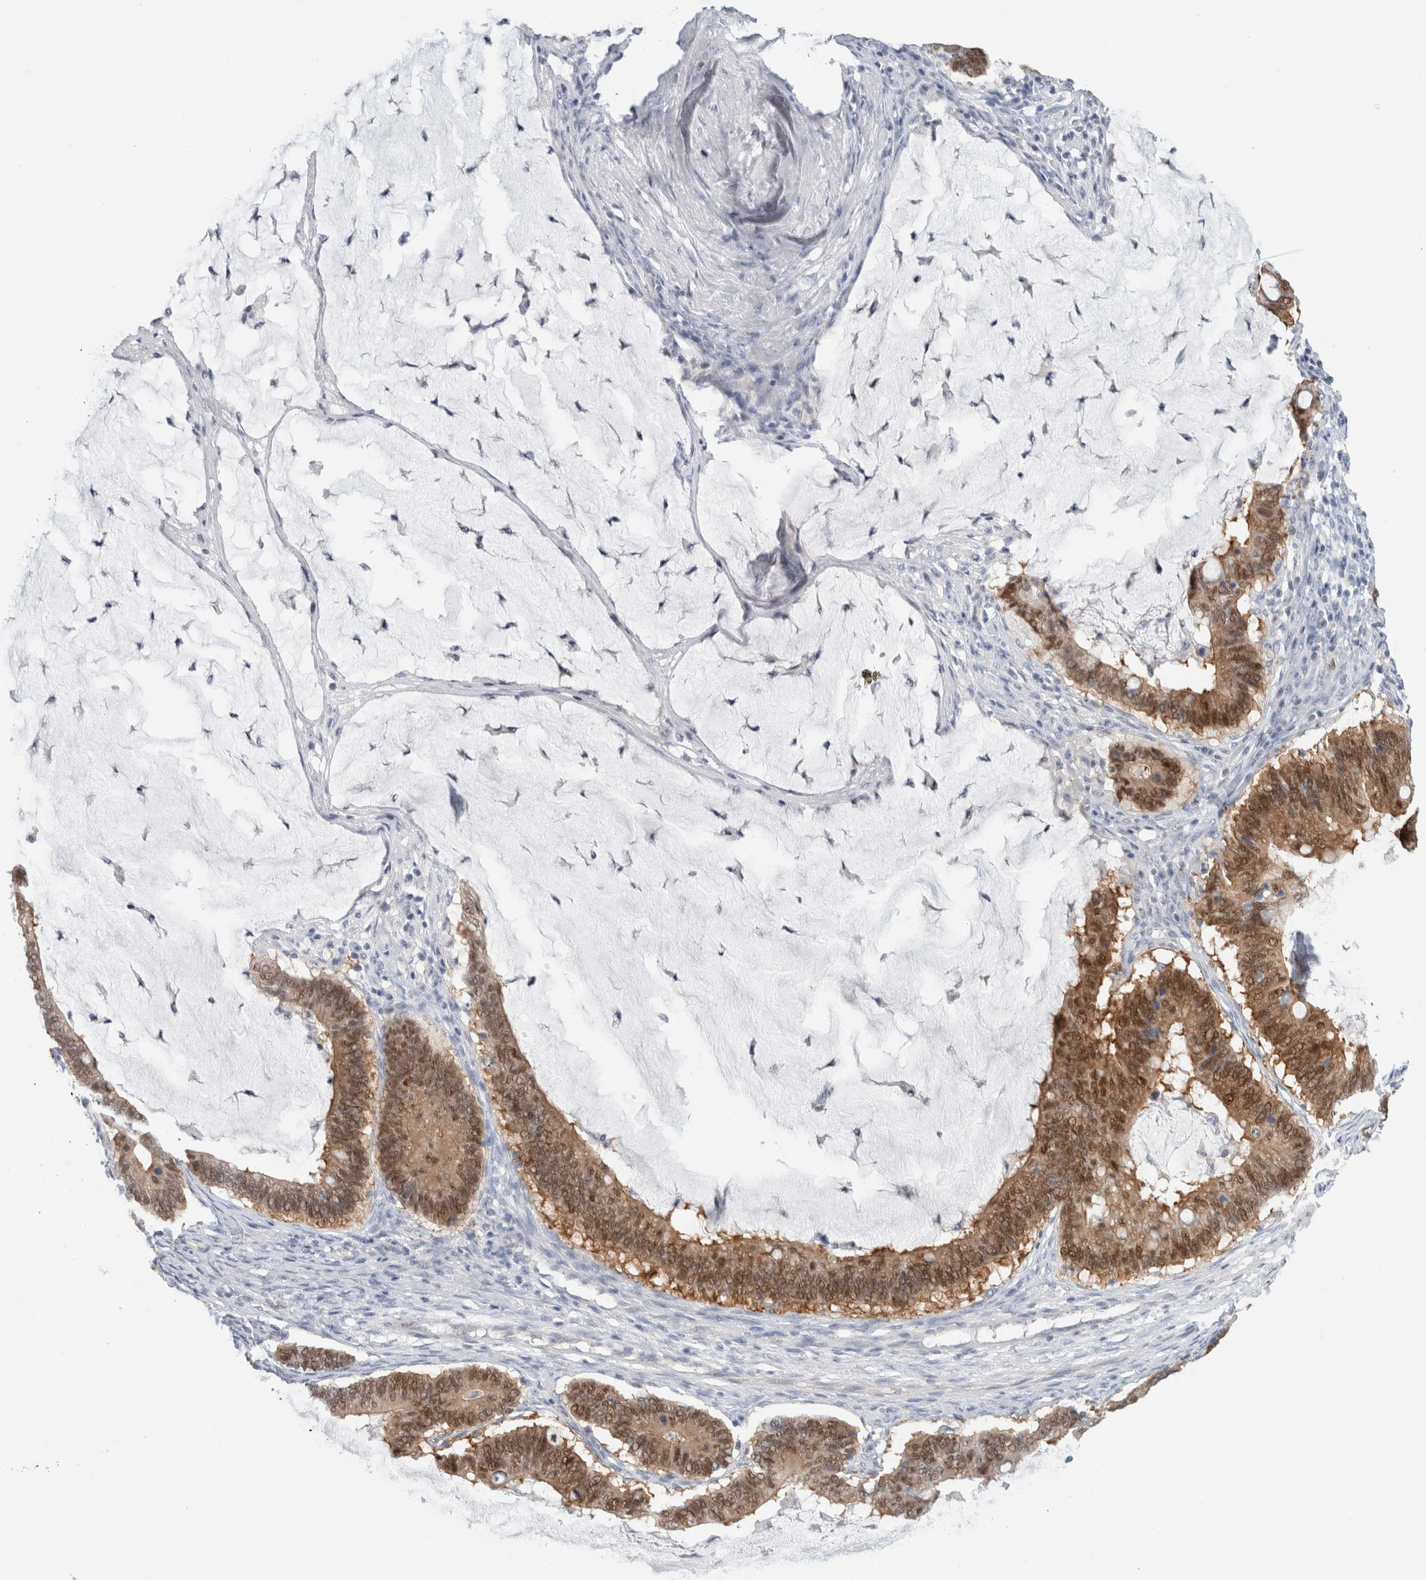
{"staining": {"intensity": "moderate", "quantity": "25%-75%", "location": "cytoplasmic/membranous,nuclear"}, "tissue": "ovarian cancer", "cell_type": "Tumor cells", "image_type": "cancer", "snomed": [{"axis": "morphology", "description": "Cystadenocarcinoma, mucinous, NOS"}, {"axis": "topography", "description": "Ovary"}], "caption": "This micrograph exhibits immunohistochemistry (IHC) staining of human ovarian cancer, with medium moderate cytoplasmic/membranous and nuclear staining in about 25%-75% of tumor cells.", "gene": "CASP6", "patient": {"sex": "female", "age": 61}}